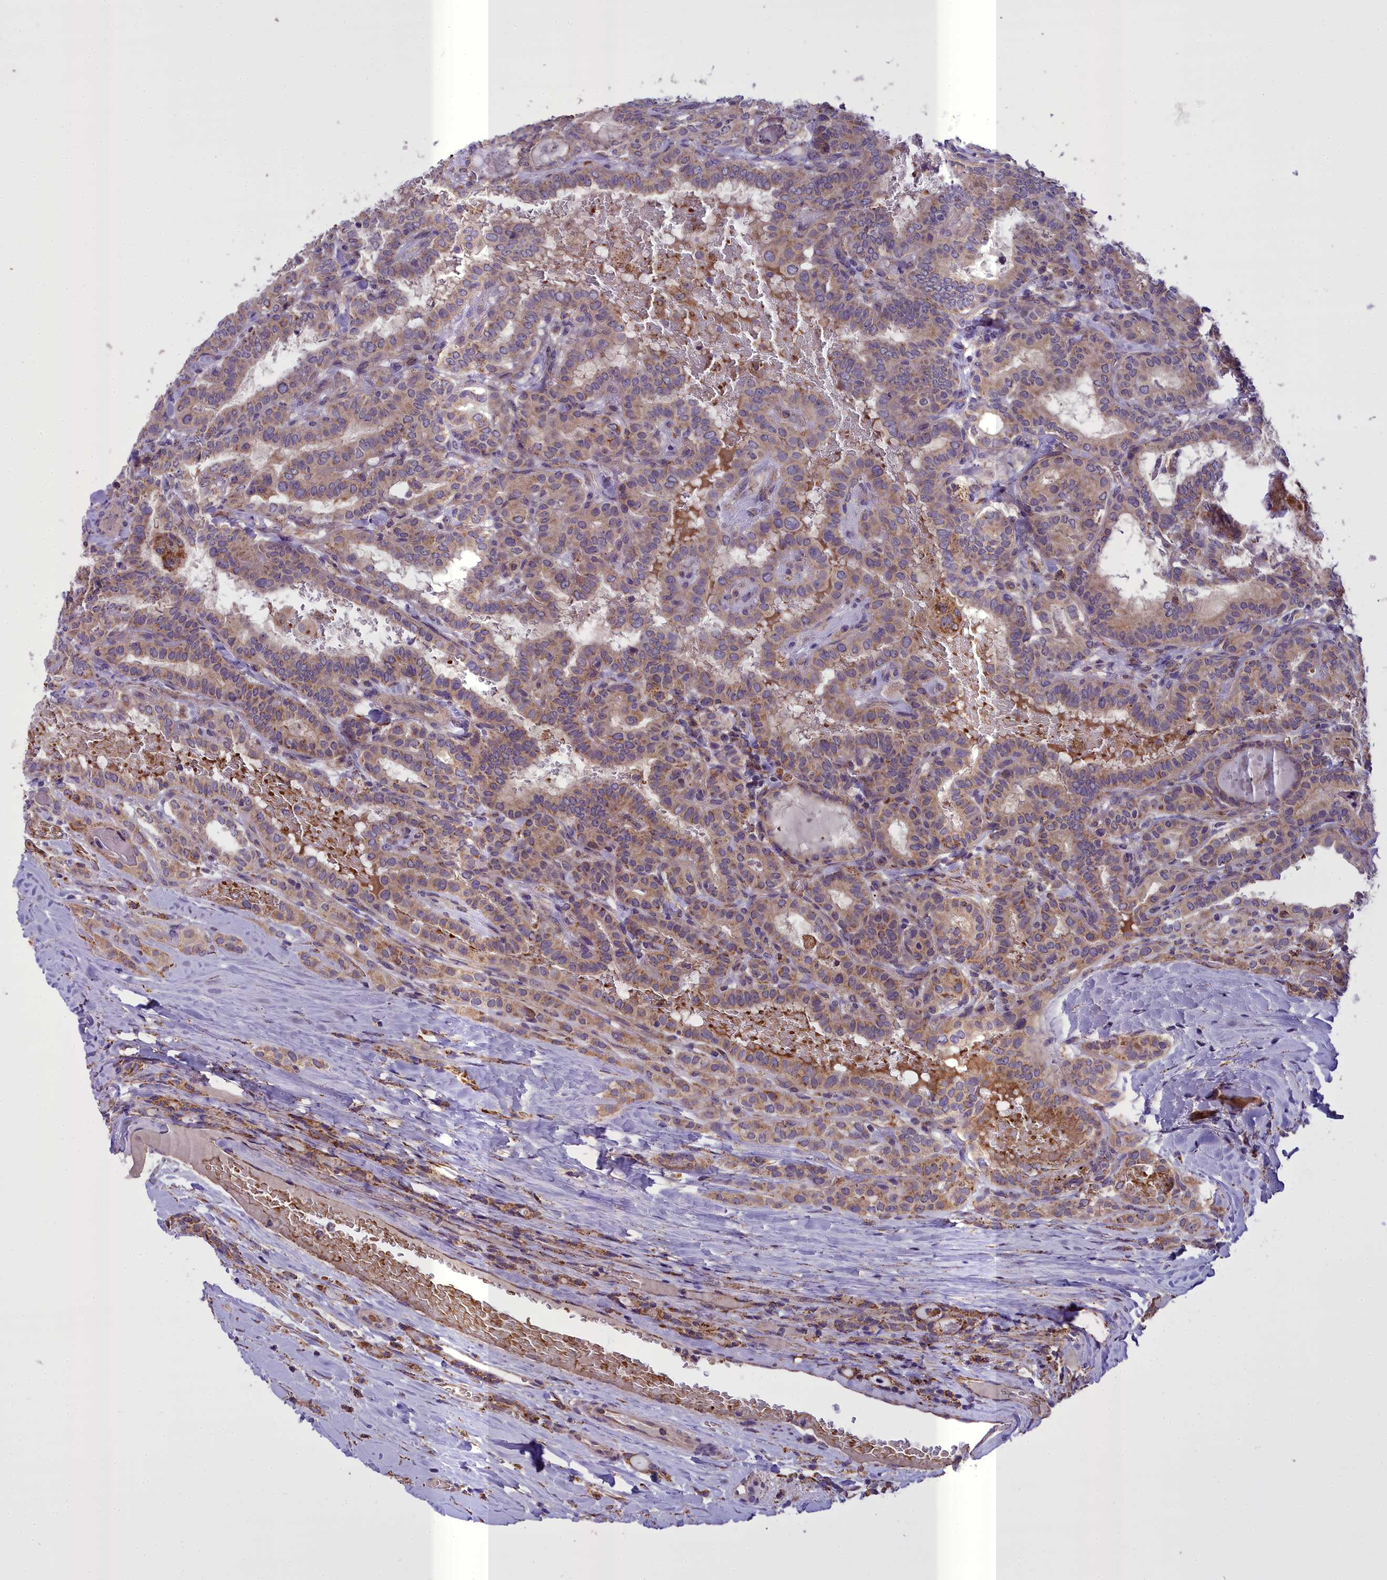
{"staining": {"intensity": "weak", "quantity": ">75%", "location": "cytoplasmic/membranous"}, "tissue": "thyroid cancer", "cell_type": "Tumor cells", "image_type": "cancer", "snomed": [{"axis": "morphology", "description": "Papillary adenocarcinoma, NOS"}, {"axis": "topography", "description": "Thyroid gland"}], "caption": "Weak cytoplasmic/membranous protein expression is present in about >75% of tumor cells in thyroid papillary adenocarcinoma.", "gene": "TBC1D24", "patient": {"sex": "female", "age": 72}}